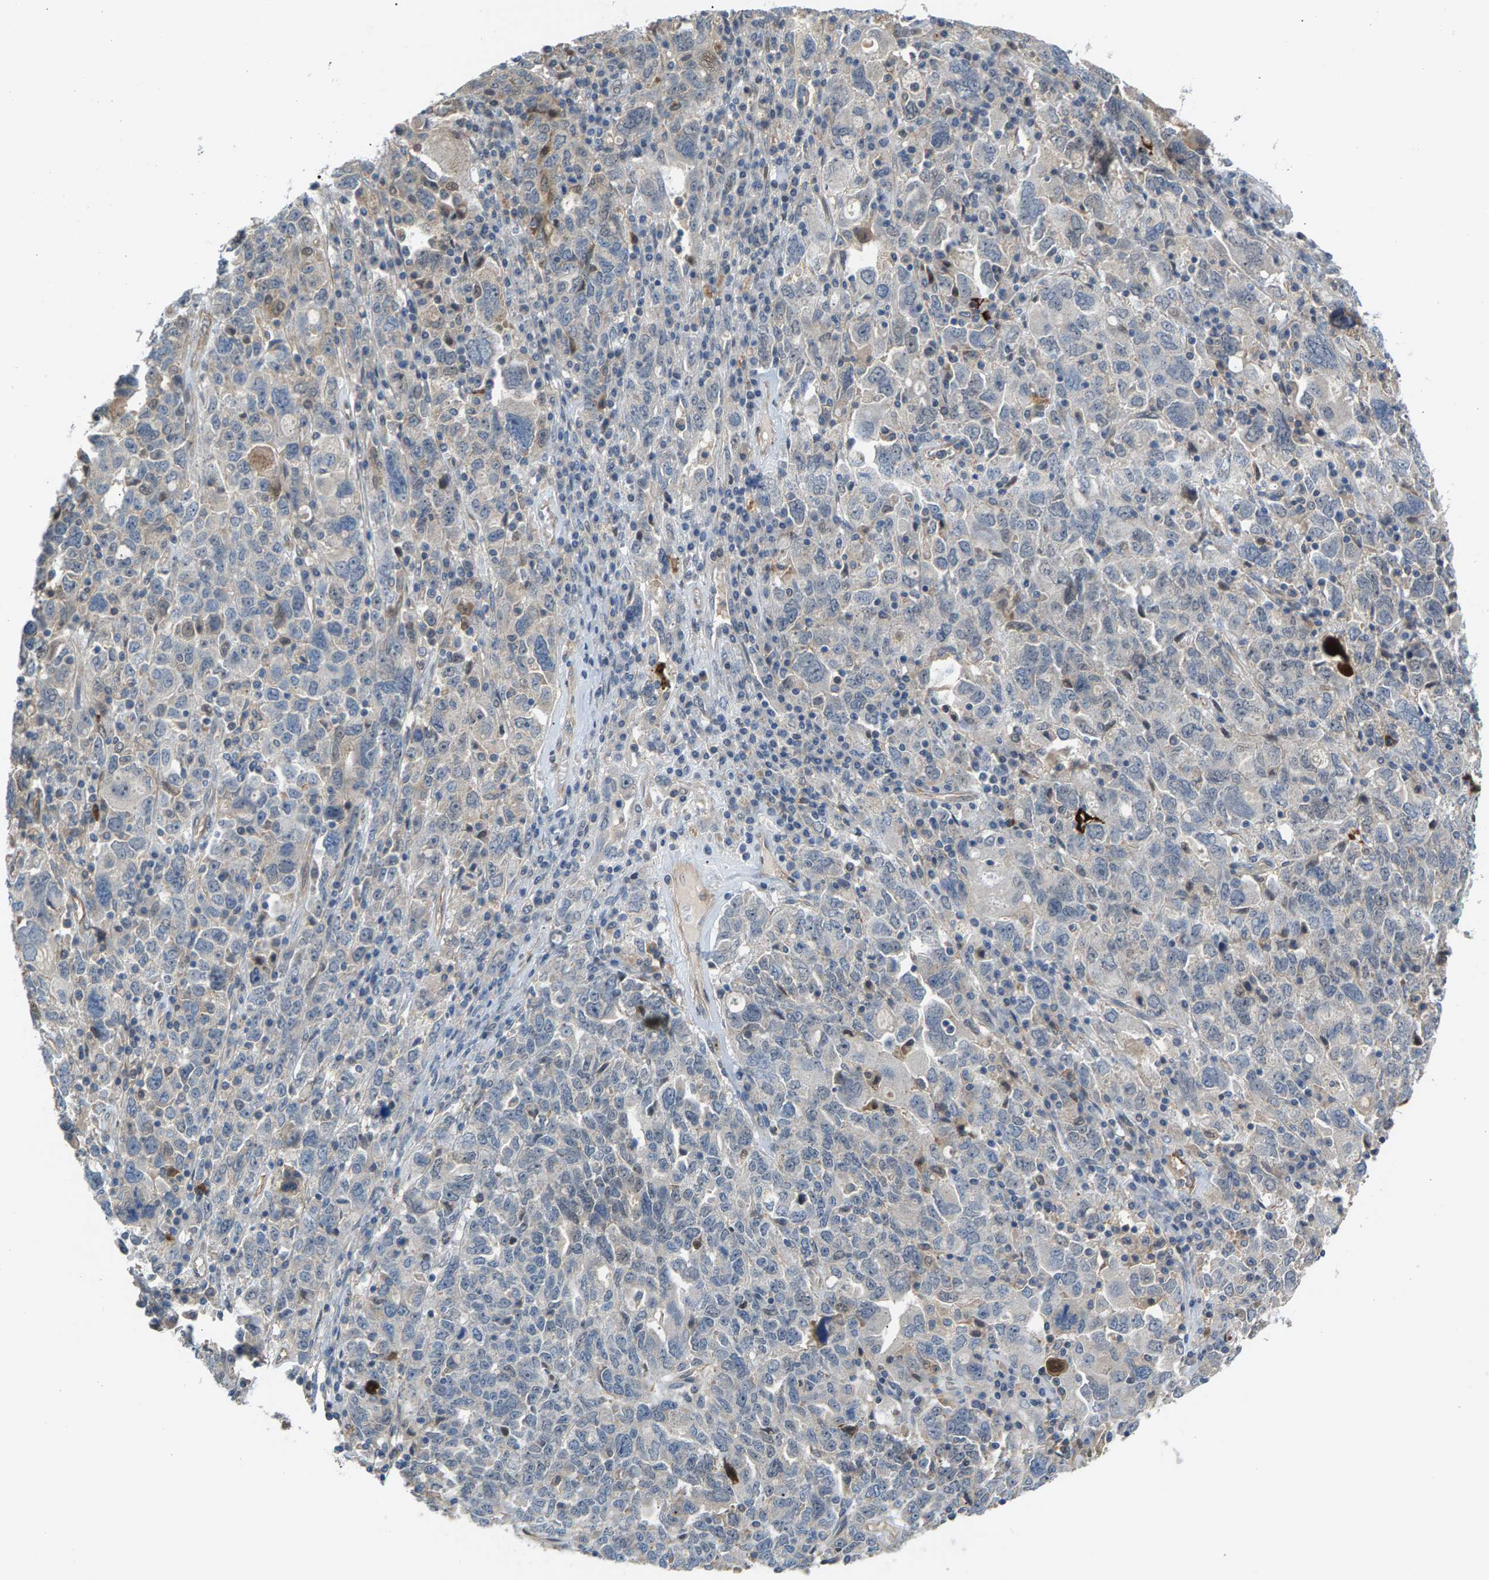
{"staining": {"intensity": "negative", "quantity": "none", "location": "none"}, "tissue": "ovarian cancer", "cell_type": "Tumor cells", "image_type": "cancer", "snomed": [{"axis": "morphology", "description": "Carcinoma, endometroid"}, {"axis": "topography", "description": "Ovary"}], "caption": "Tumor cells are negative for protein expression in human ovarian cancer (endometroid carcinoma). (Brightfield microscopy of DAB IHC at high magnification).", "gene": "KRTAP27-1", "patient": {"sex": "female", "age": 62}}